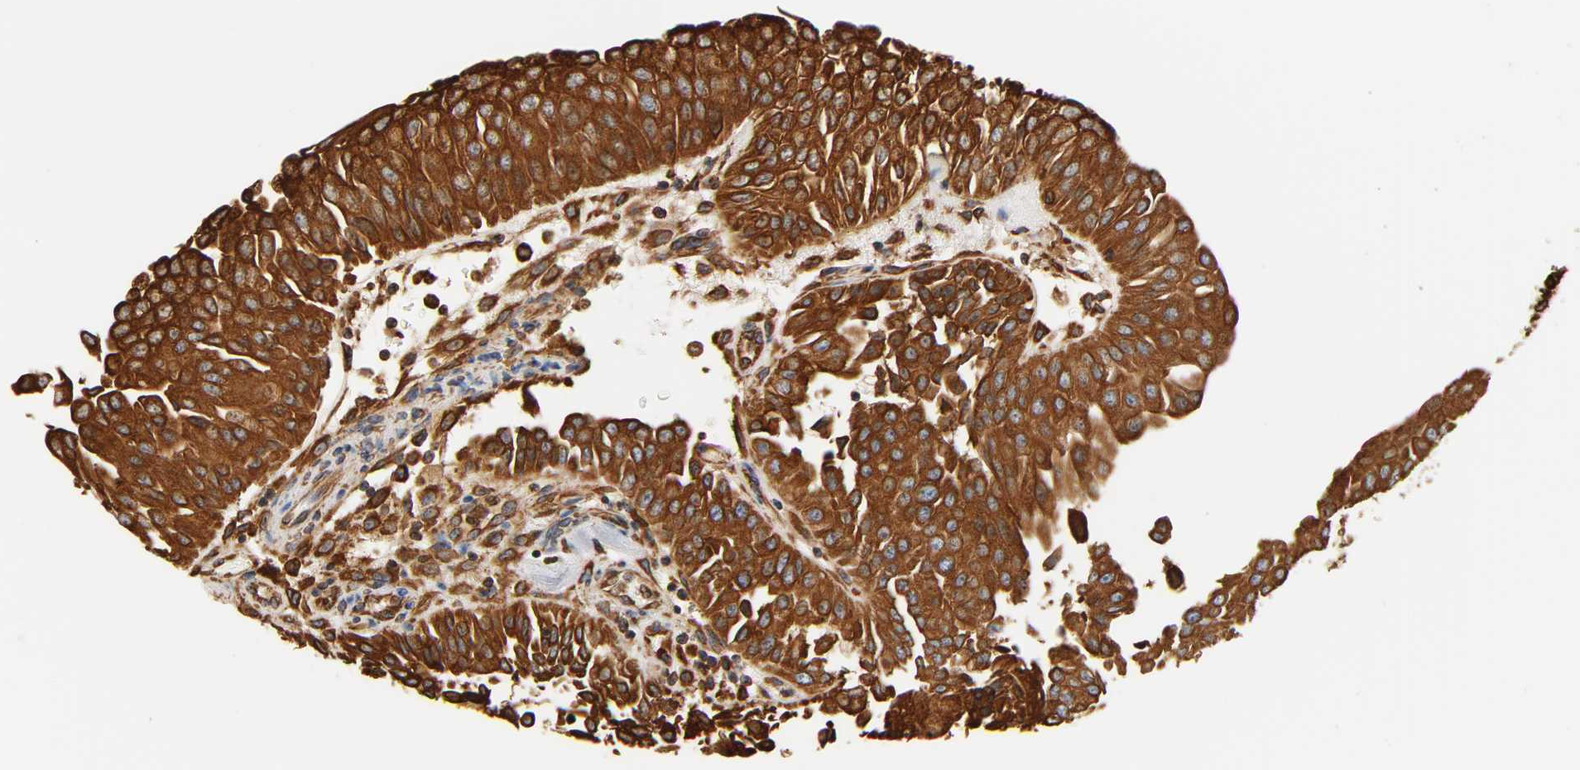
{"staining": {"intensity": "strong", "quantity": ">75%", "location": "cytoplasmic/membranous"}, "tissue": "urothelial cancer", "cell_type": "Tumor cells", "image_type": "cancer", "snomed": [{"axis": "morphology", "description": "Urothelial carcinoma, Low grade"}, {"axis": "topography", "description": "Urinary bladder"}], "caption": "Human low-grade urothelial carcinoma stained with a brown dye shows strong cytoplasmic/membranous positive positivity in approximately >75% of tumor cells.", "gene": "BCAP31", "patient": {"sex": "male", "age": 86}}